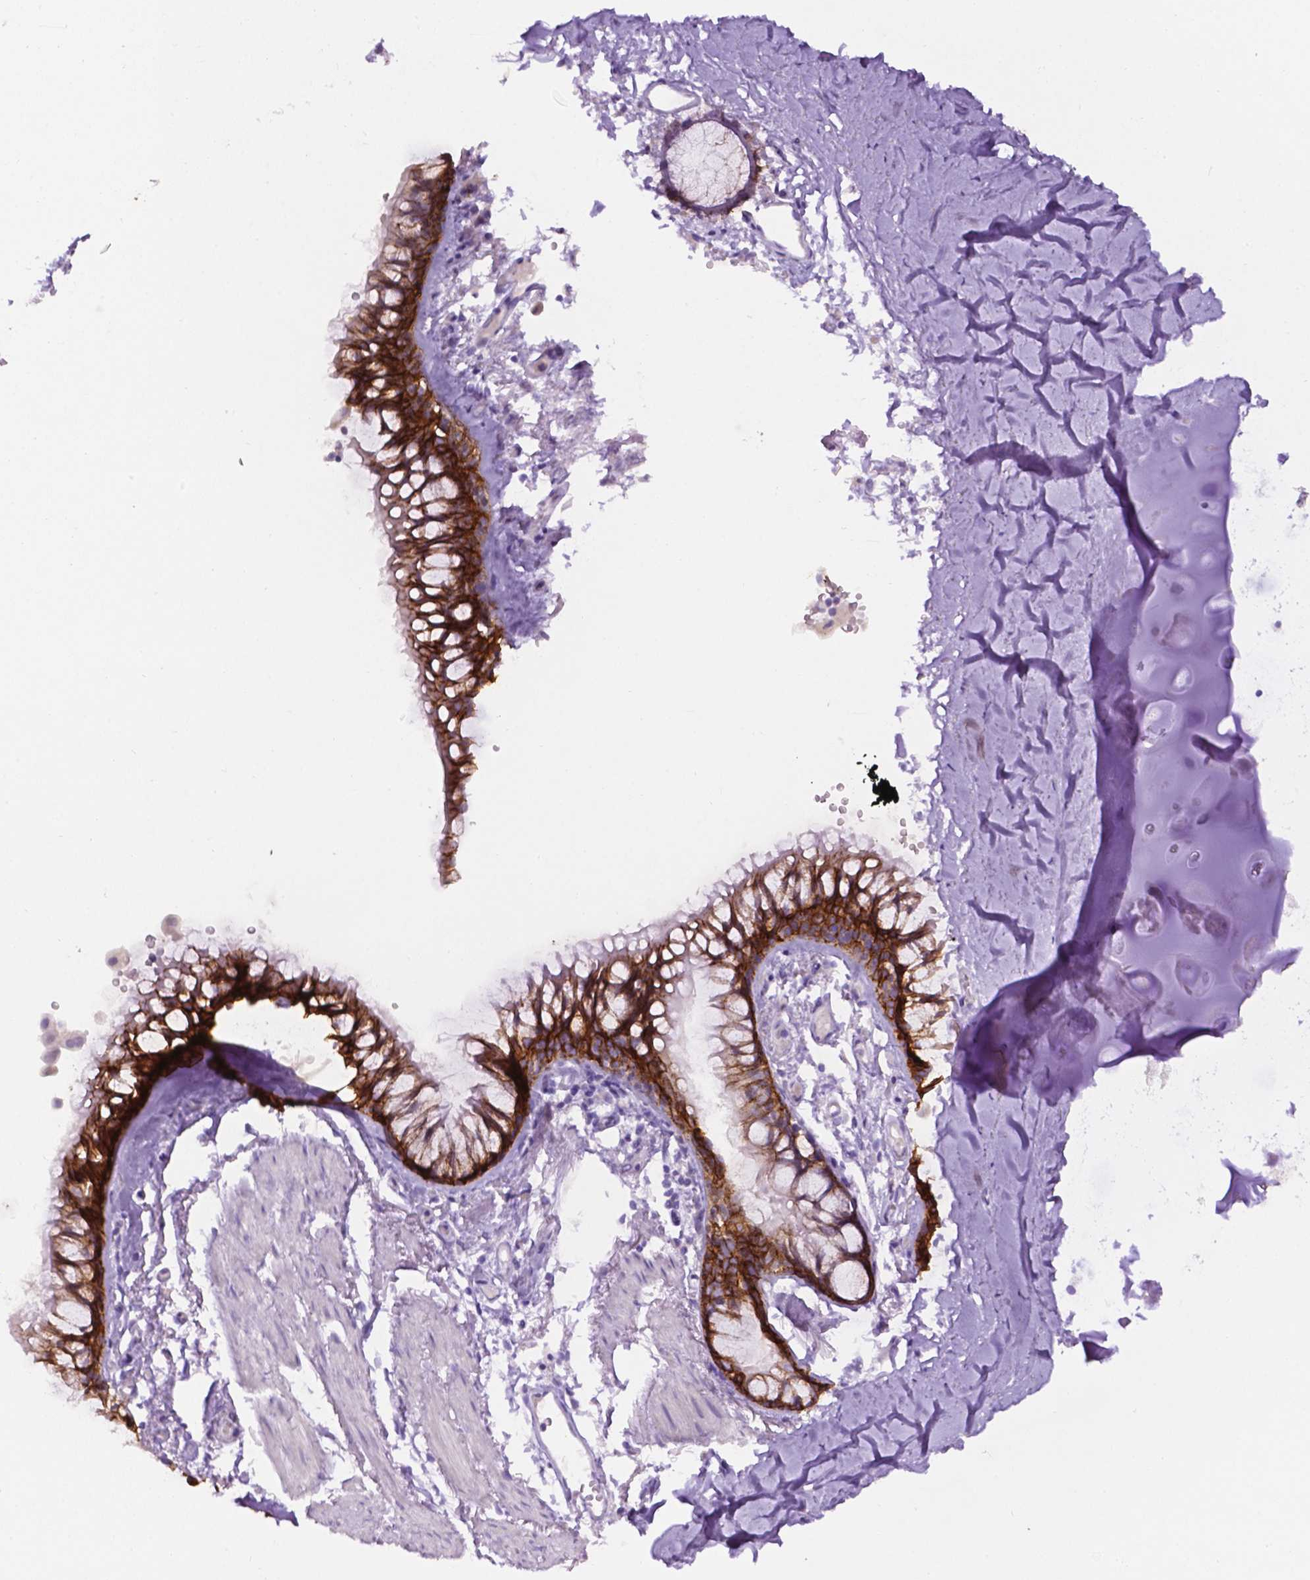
{"staining": {"intensity": "negative", "quantity": "none", "location": "none"}, "tissue": "soft tissue", "cell_type": "Chondrocytes", "image_type": "normal", "snomed": [{"axis": "morphology", "description": "Normal tissue, NOS"}, {"axis": "topography", "description": "Cartilage tissue"}, {"axis": "topography", "description": "Bronchus"}], "caption": "IHC histopathology image of normal soft tissue: human soft tissue stained with DAB reveals no significant protein expression in chondrocytes.", "gene": "TACSTD2", "patient": {"sex": "female", "age": 79}}